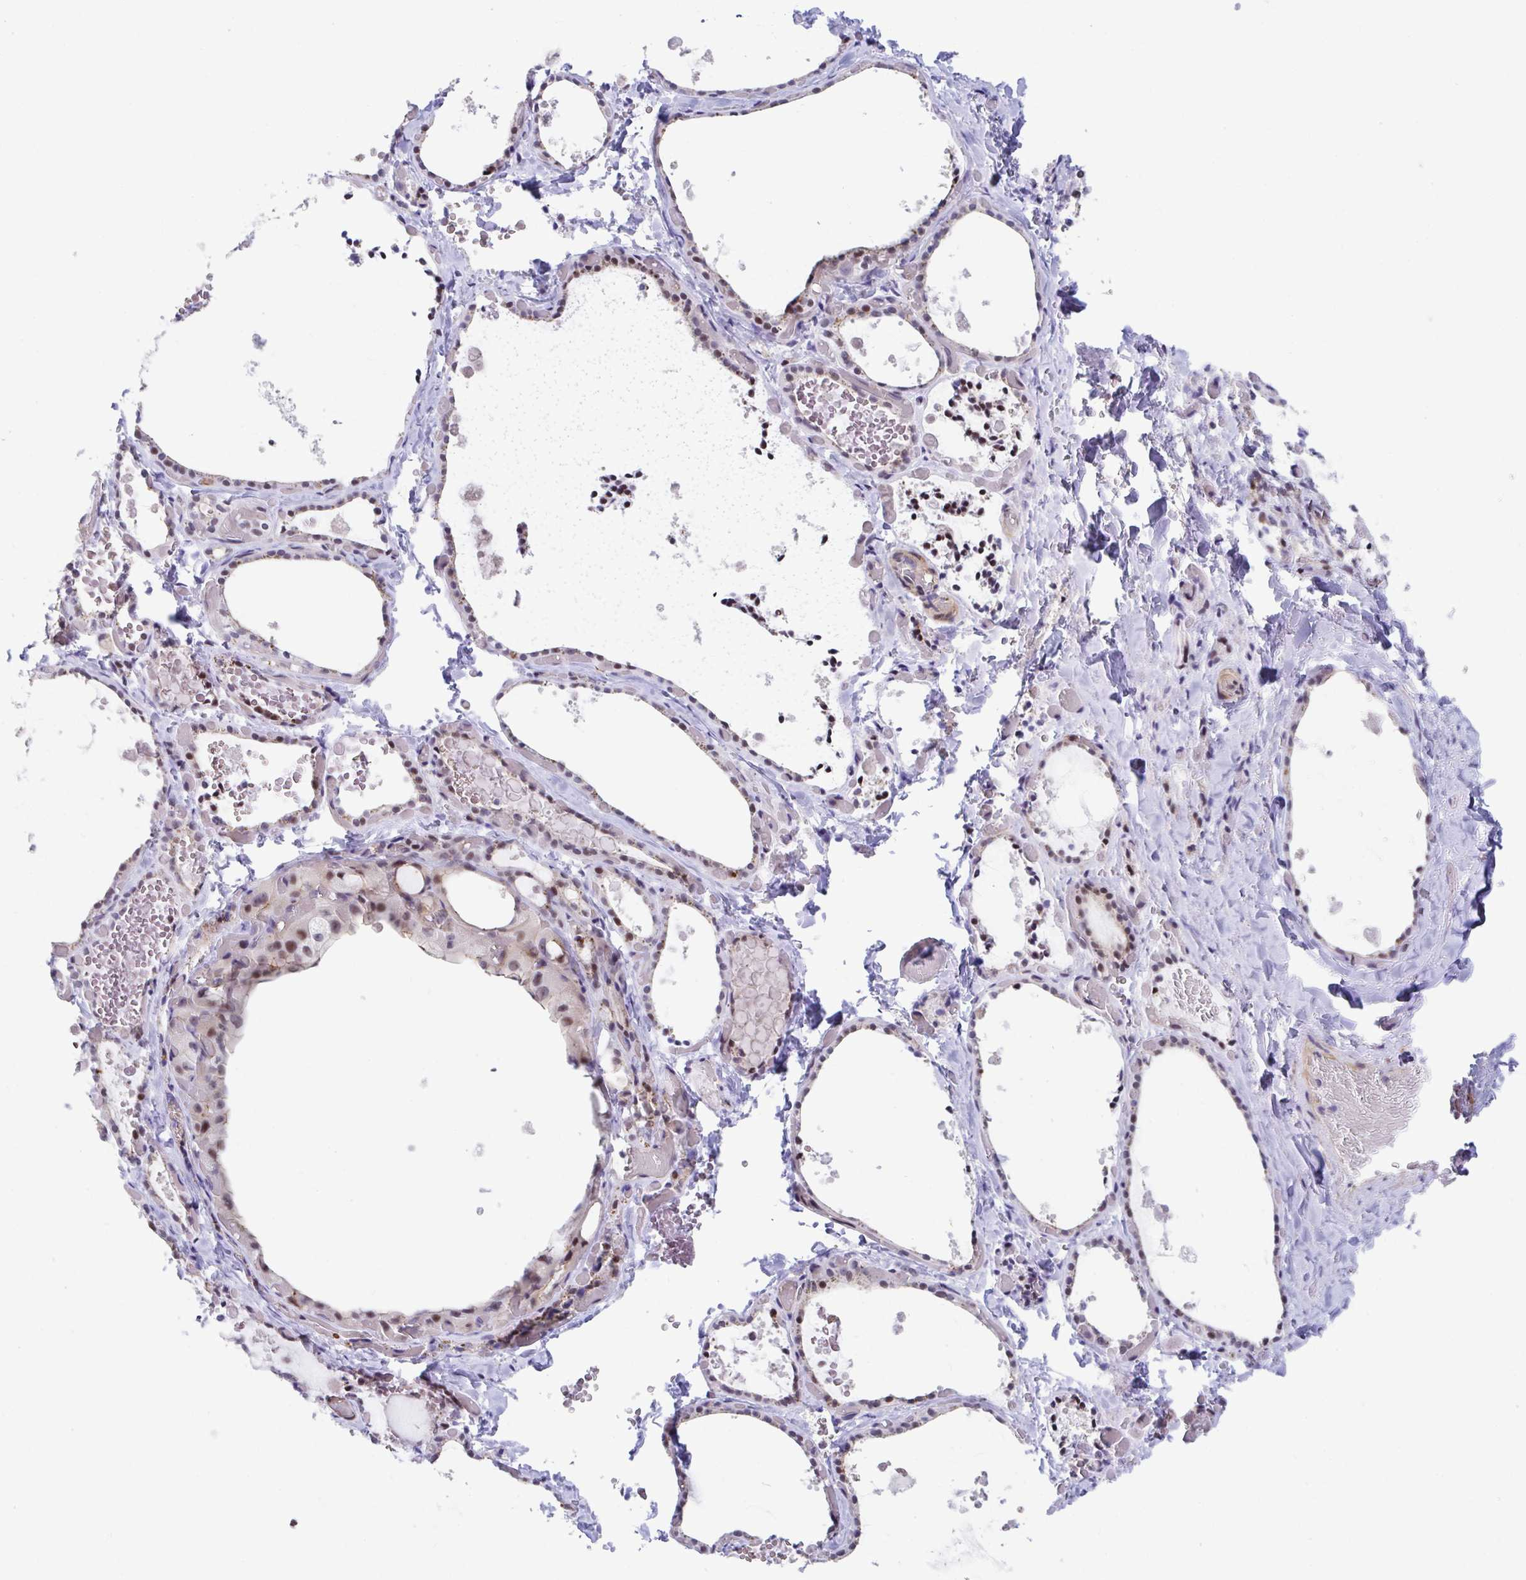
{"staining": {"intensity": "moderate", "quantity": ">75%", "location": "nuclear"}, "tissue": "thyroid gland", "cell_type": "Glandular cells", "image_type": "normal", "snomed": [{"axis": "morphology", "description": "Normal tissue, NOS"}, {"axis": "topography", "description": "Thyroid gland"}], "caption": "Glandular cells show medium levels of moderate nuclear expression in approximately >75% of cells in unremarkable thyroid gland.", "gene": "WDR72", "patient": {"sex": "female", "age": 56}}